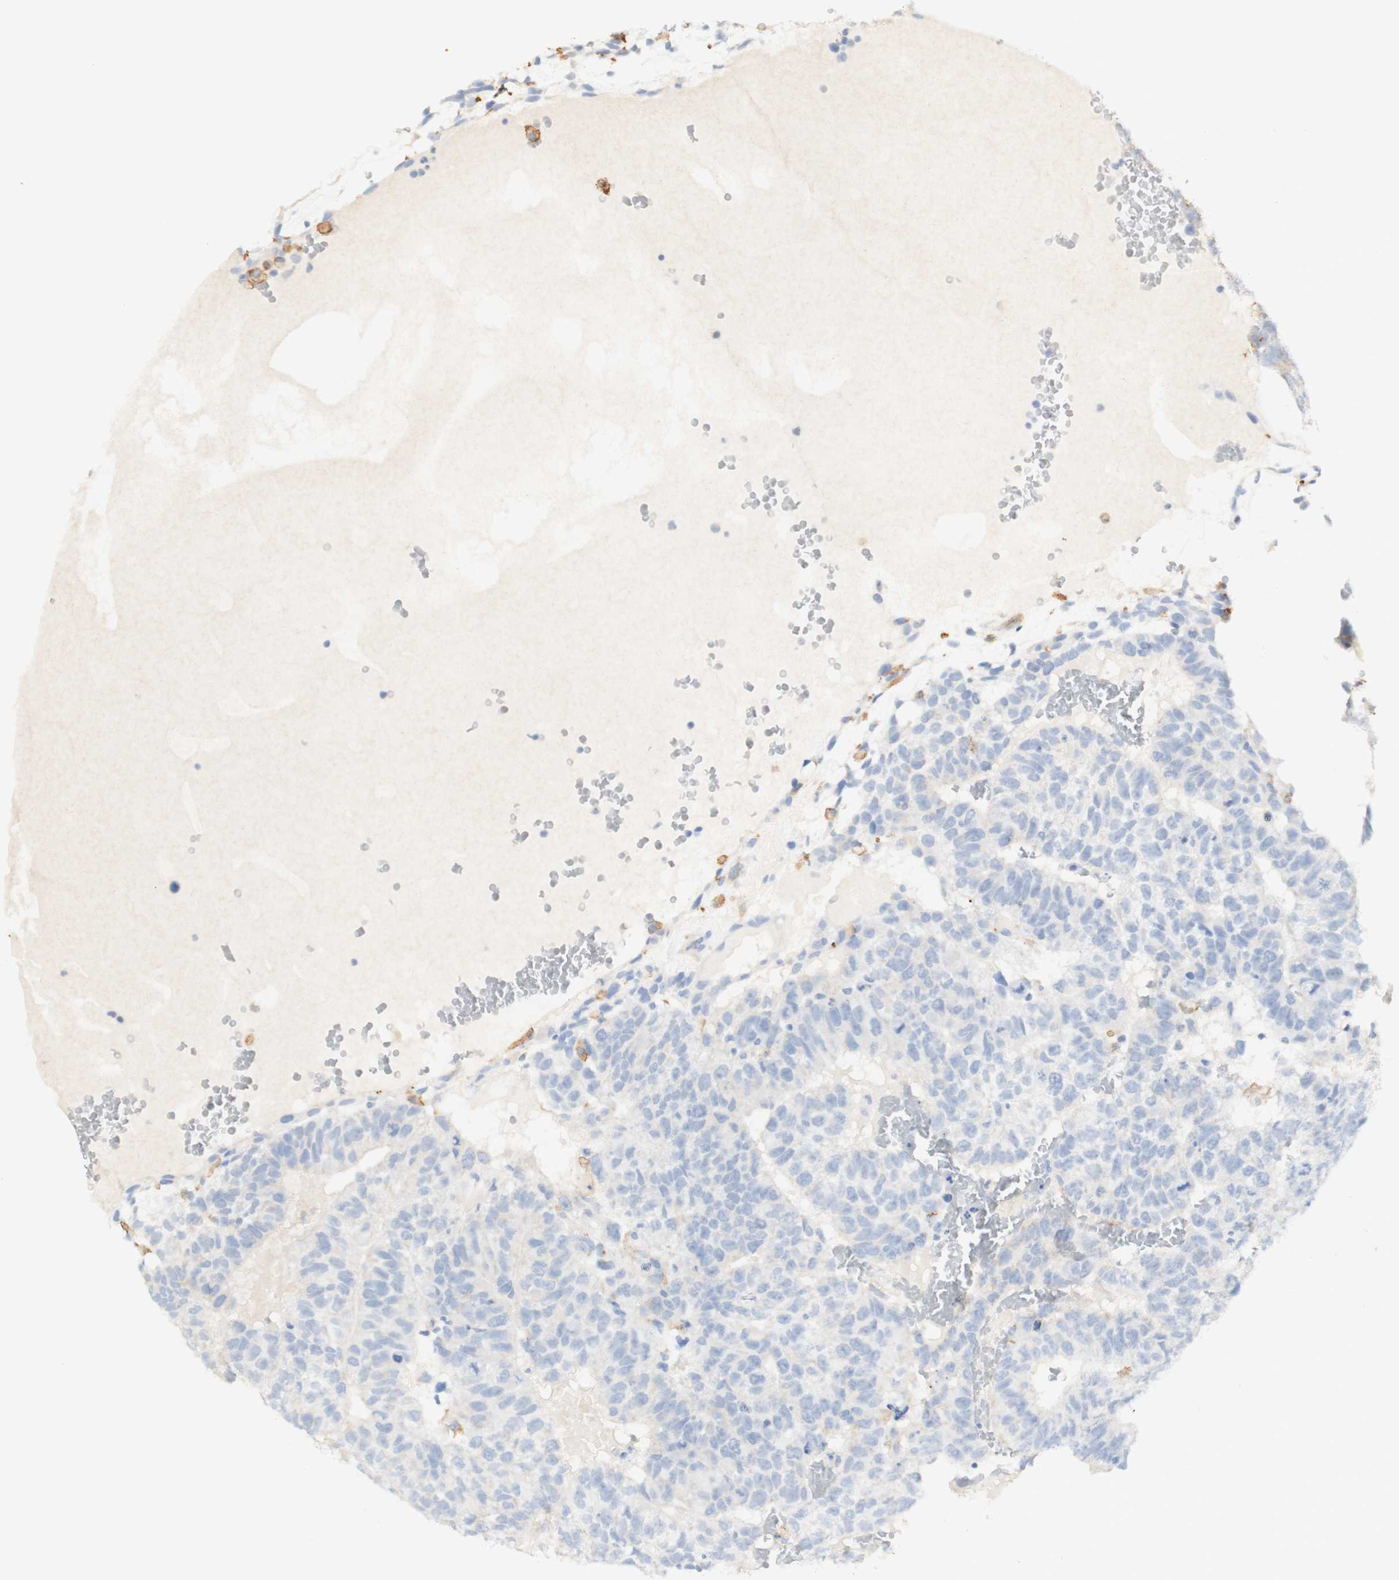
{"staining": {"intensity": "negative", "quantity": "none", "location": "none"}, "tissue": "testis cancer", "cell_type": "Tumor cells", "image_type": "cancer", "snomed": [{"axis": "morphology", "description": "Seminoma, NOS"}, {"axis": "morphology", "description": "Carcinoma, Embryonal, NOS"}, {"axis": "topography", "description": "Testis"}], "caption": "This is an IHC histopathology image of human seminoma (testis). There is no staining in tumor cells.", "gene": "FCGRT", "patient": {"sex": "male", "age": 52}}